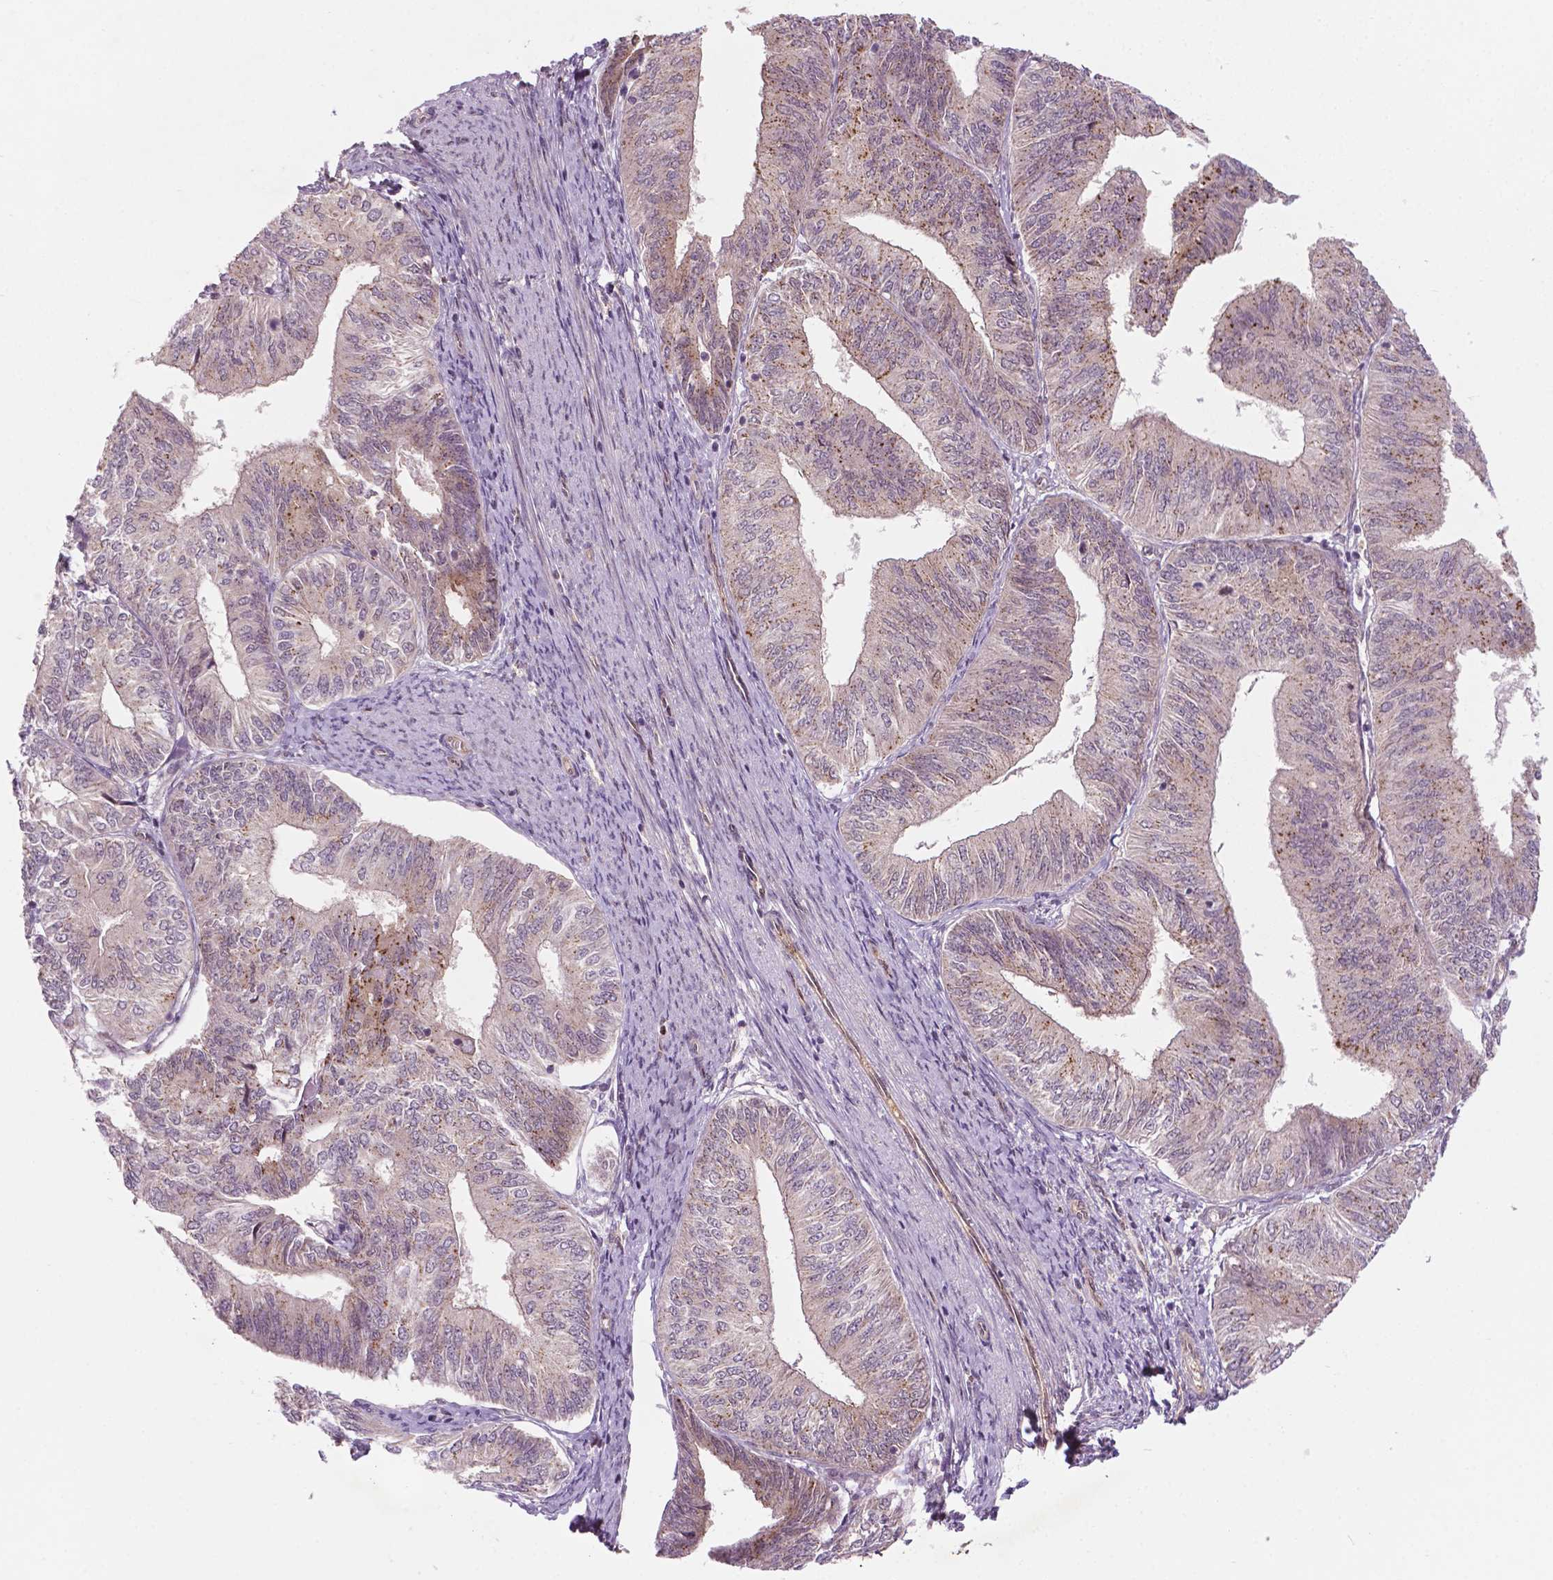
{"staining": {"intensity": "negative", "quantity": "none", "location": "none"}, "tissue": "endometrial cancer", "cell_type": "Tumor cells", "image_type": "cancer", "snomed": [{"axis": "morphology", "description": "Adenocarcinoma, NOS"}, {"axis": "topography", "description": "Endometrium"}], "caption": "Immunohistochemistry photomicrograph of neoplastic tissue: human endometrial cancer (adenocarcinoma) stained with DAB demonstrates no significant protein staining in tumor cells.", "gene": "NFAT5", "patient": {"sex": "female", "age": 58}}